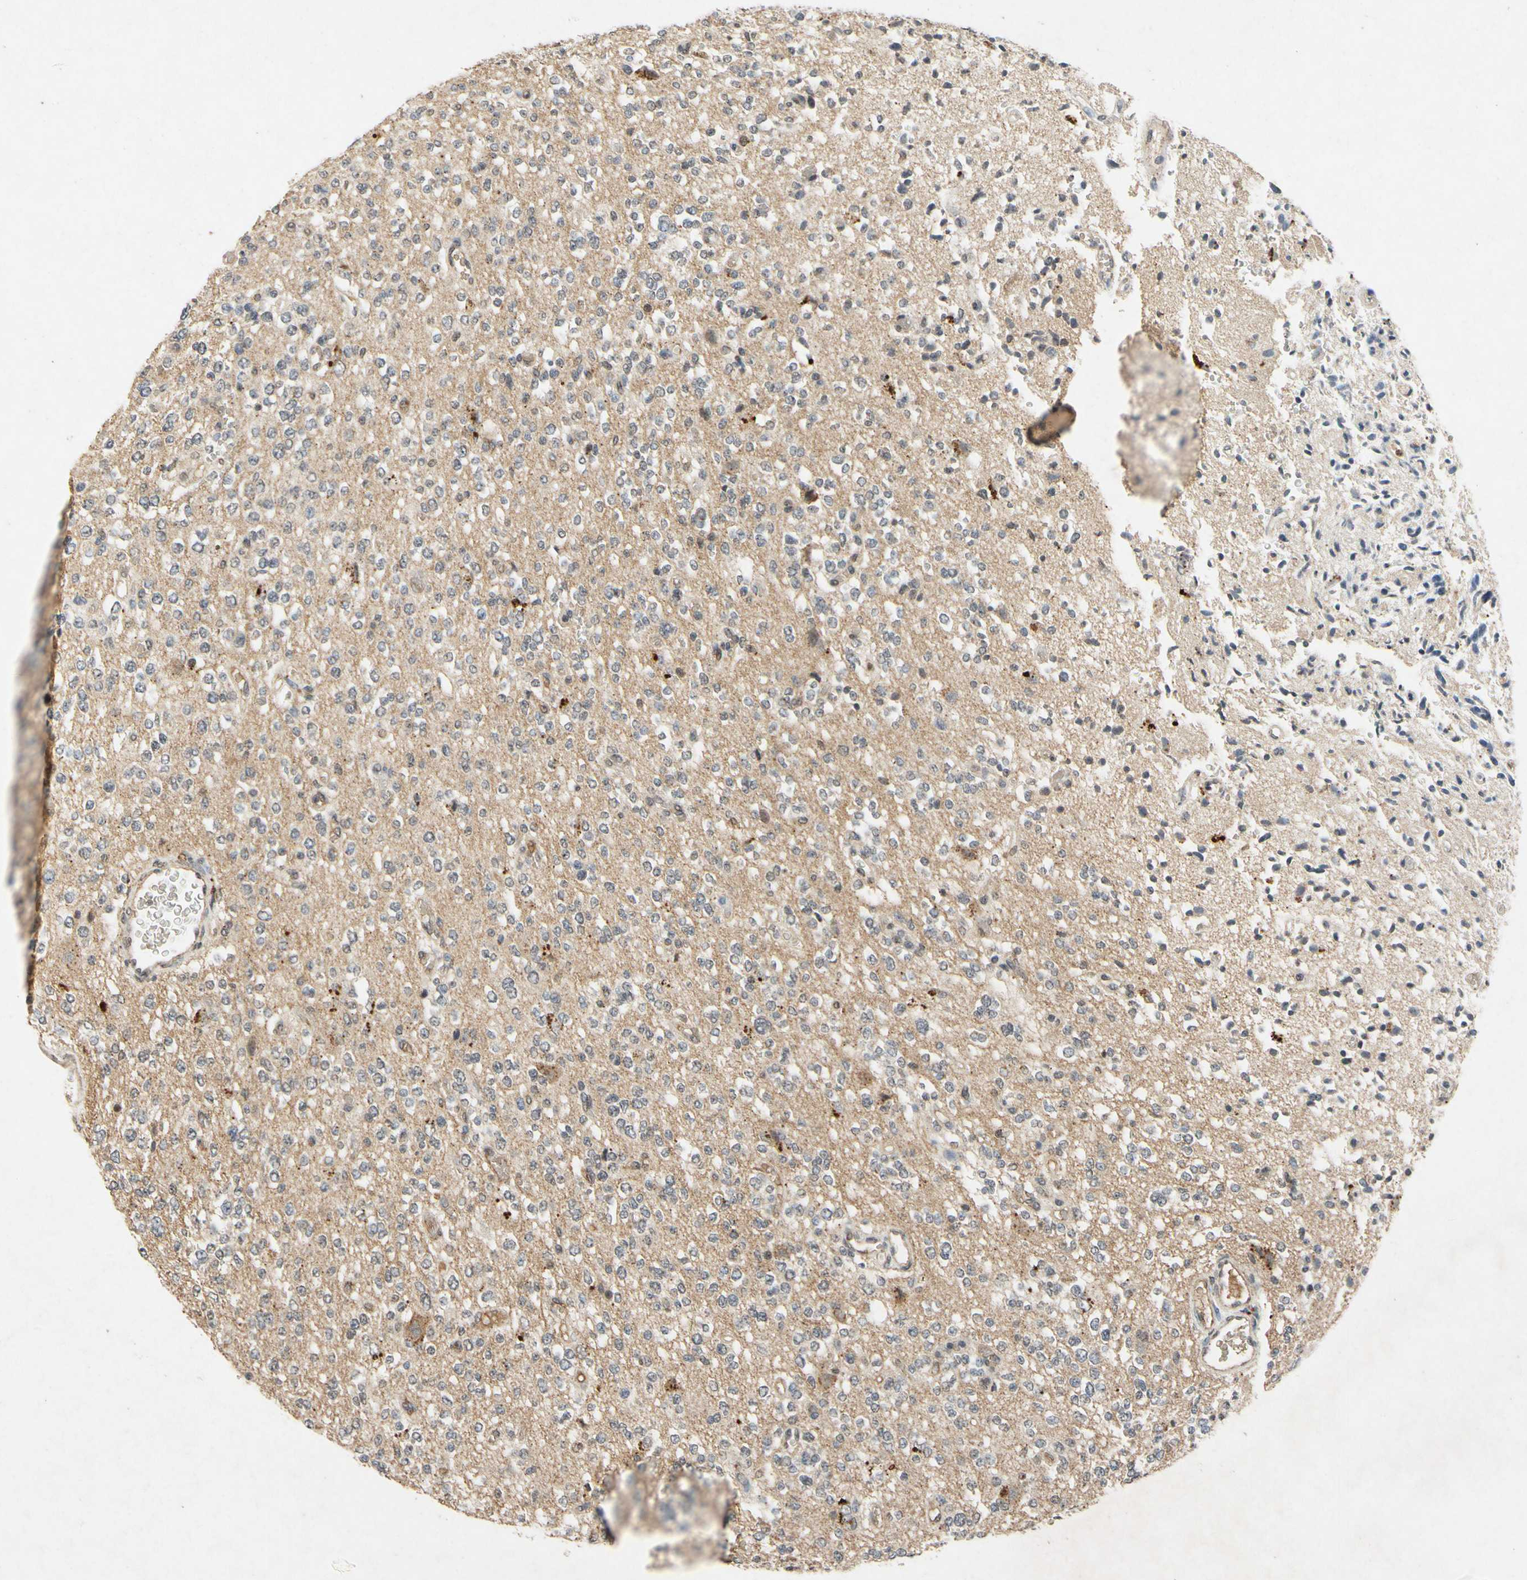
{"staining": {"intensity": "negative", "quantity": "none", "location": "none"}, "tissue": "glioma", "cell_type": "Tumor cells", "image_type": "cancer", "snomed": [{"axis": "morphology", "description": "Glioma, malignant, Low grade"}, {"axis": "topography", "description": "Brain"}], "caption": "This image is of malignant glioma (low-grade) stained with immunohistochemistry (IHC) to label a protein in brown with the nuclei are counter-stained blue. There is no positivity in tumor cells.", "gene": "CP", "patient": {"sex": "male", "age": 38}}